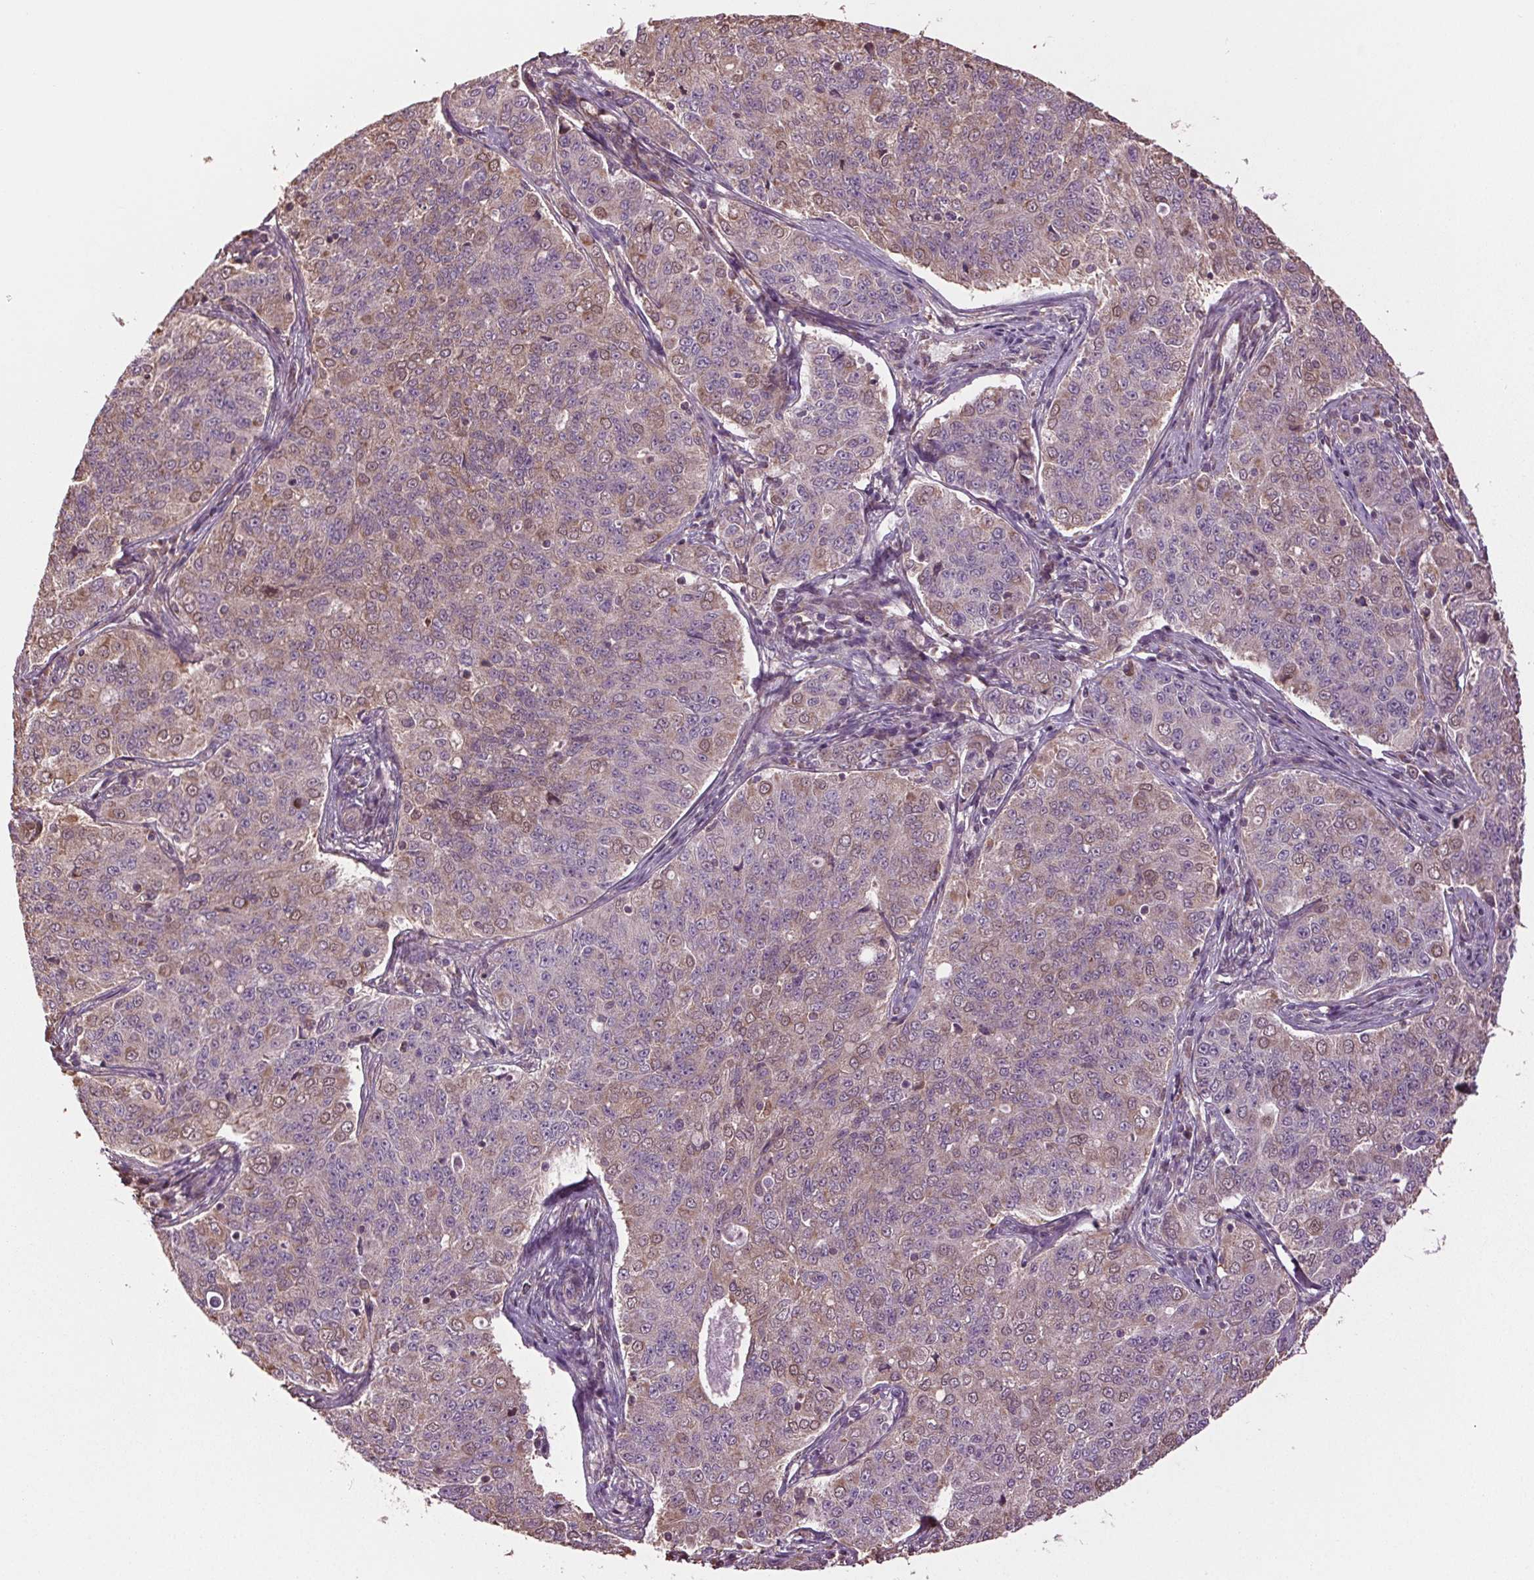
{"staining": {"intensity": "weak", "quantity": "<25%", "location": "cytoplasmic/membranous,nuclear"}, "tissue": "endometrial cancer", "cell_type": "Tumor cells", "image_type": "cancer", "snomed": [{"axis": "morphology", "description": "Adenocarcinoma, NOS"}, {"axis": "topography", "description": "Endometrium"}], "caption": "This is an immunohistochemistry (IHC) photomicrograph of human endometrial cancer (adenocarcinoma). There is no positivity in tumor cells.", "gene": "RNPEP", "patient": {"sex": "female", "age": 43}}